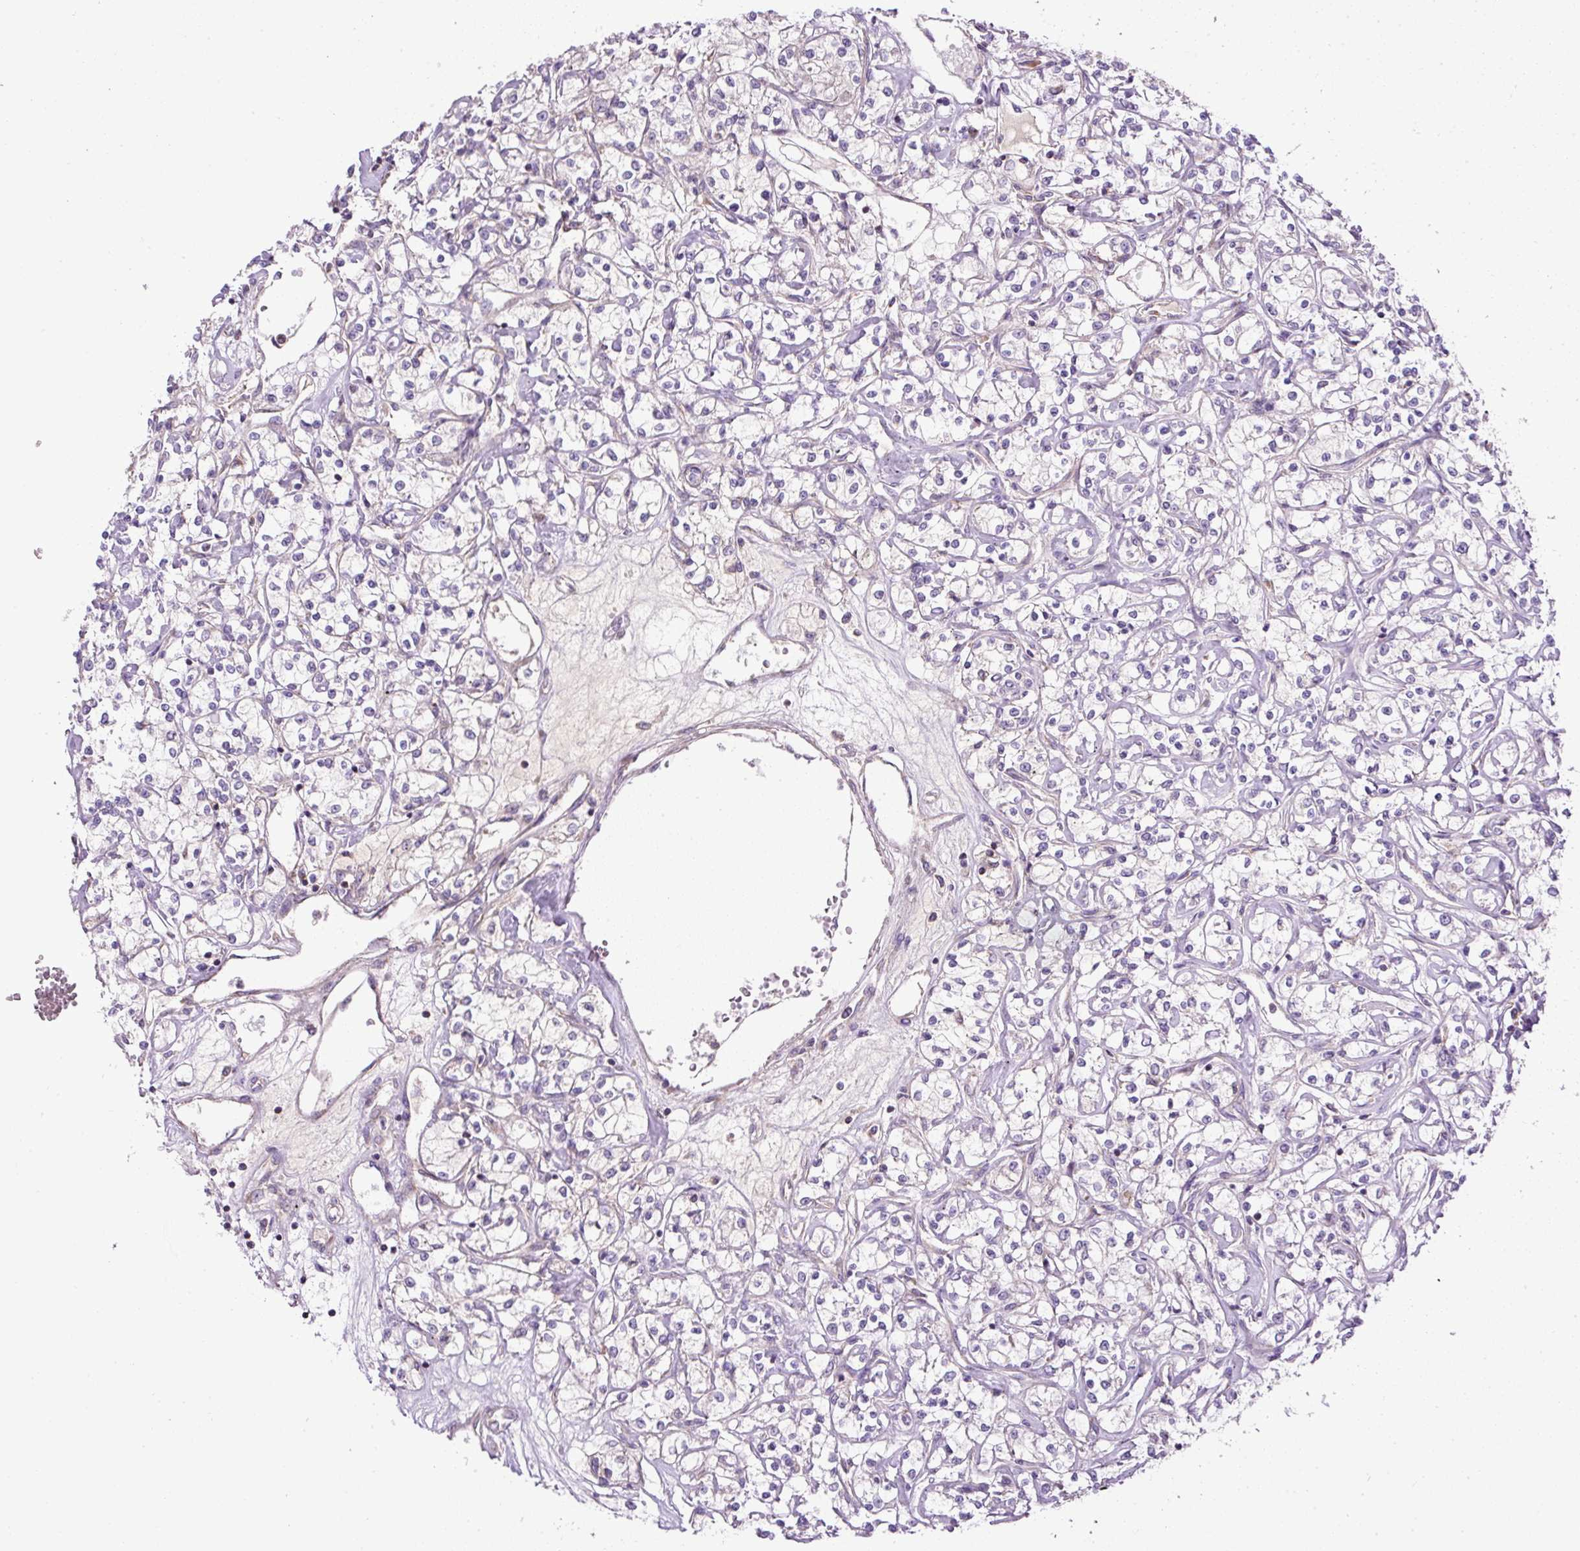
{"staining": {"intensity": "weak", "quantity": "<25%", "location": "cytoplasmic/membranous"}, "tissue": "renal cancer", "cell_type": "Tumor cells", "image_type": "cancer", "snomed": [{"axis": "morphology", "description": "Adenocarcinoma, NOS"}, {"axis": "topography", "description": "Kidney"}], "caption": "Human renal adenocarcinoma stained for a protein using immunohistochemistry displays no staining in tumor cells.", "gene": "ZNF547", "patient": {"sex": "female", "age": 59}}